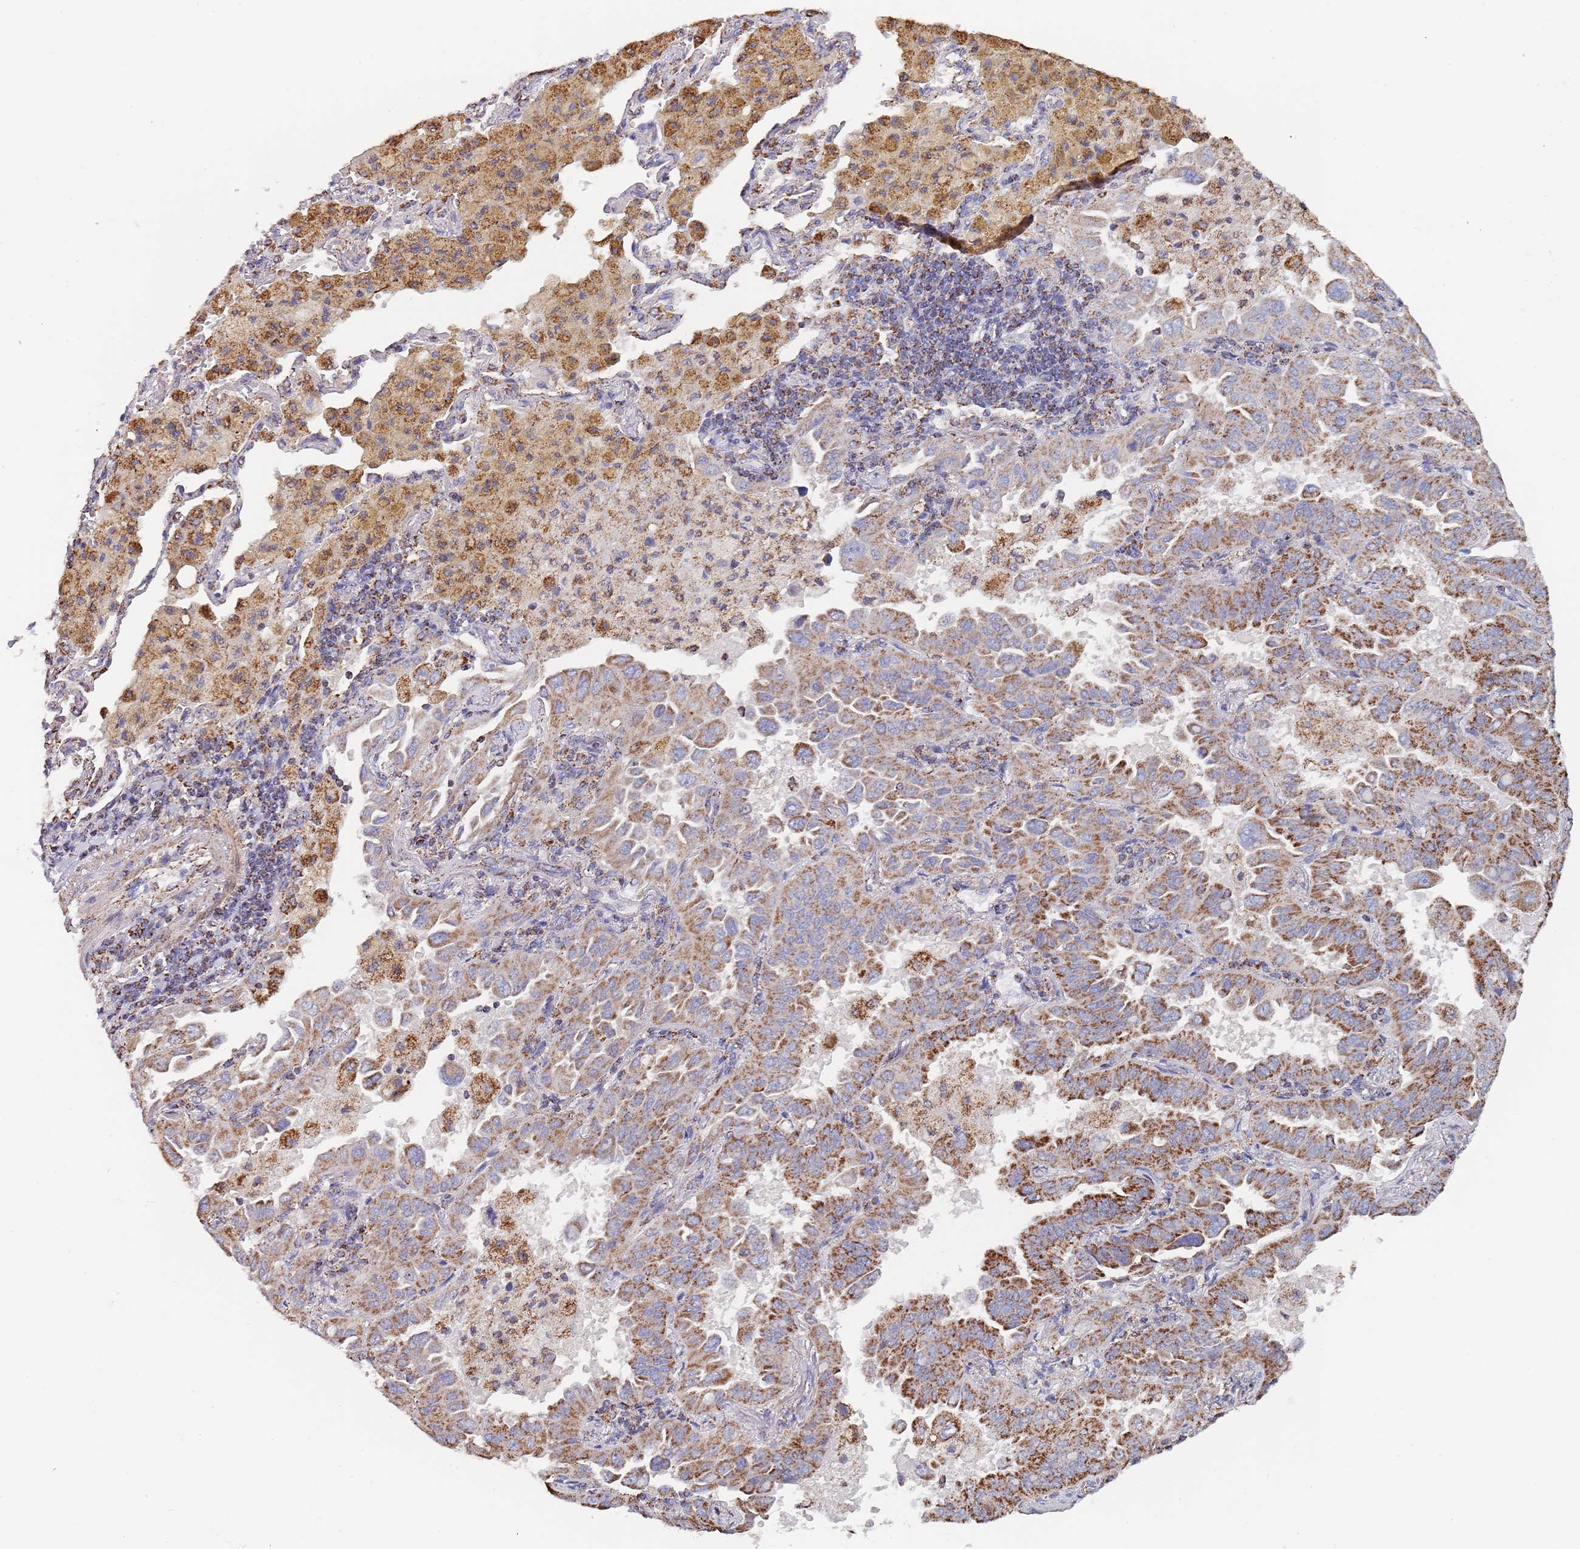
{"staining": {"intensity": "moderate", "quantity": ">75%", "location": "cytoplasmic/membranous"}, "tissue": "lung cancer", "cell_type": "Tumor cells", "image_type": "cancer", "snomed": [{"axis": "morphology", "description": "Adenocarcinoma, NOS"}, {"axis": "topography", "description": "Lung"}], "caption": "Protein positivity by immunohistochemistry (IHC) demonstrates moderate cytoplasmic/membranous expression in about >75% of tumor cells in lung cancer.", "gene": "PGP", "patient": {"sex": "male", "age": 64}}